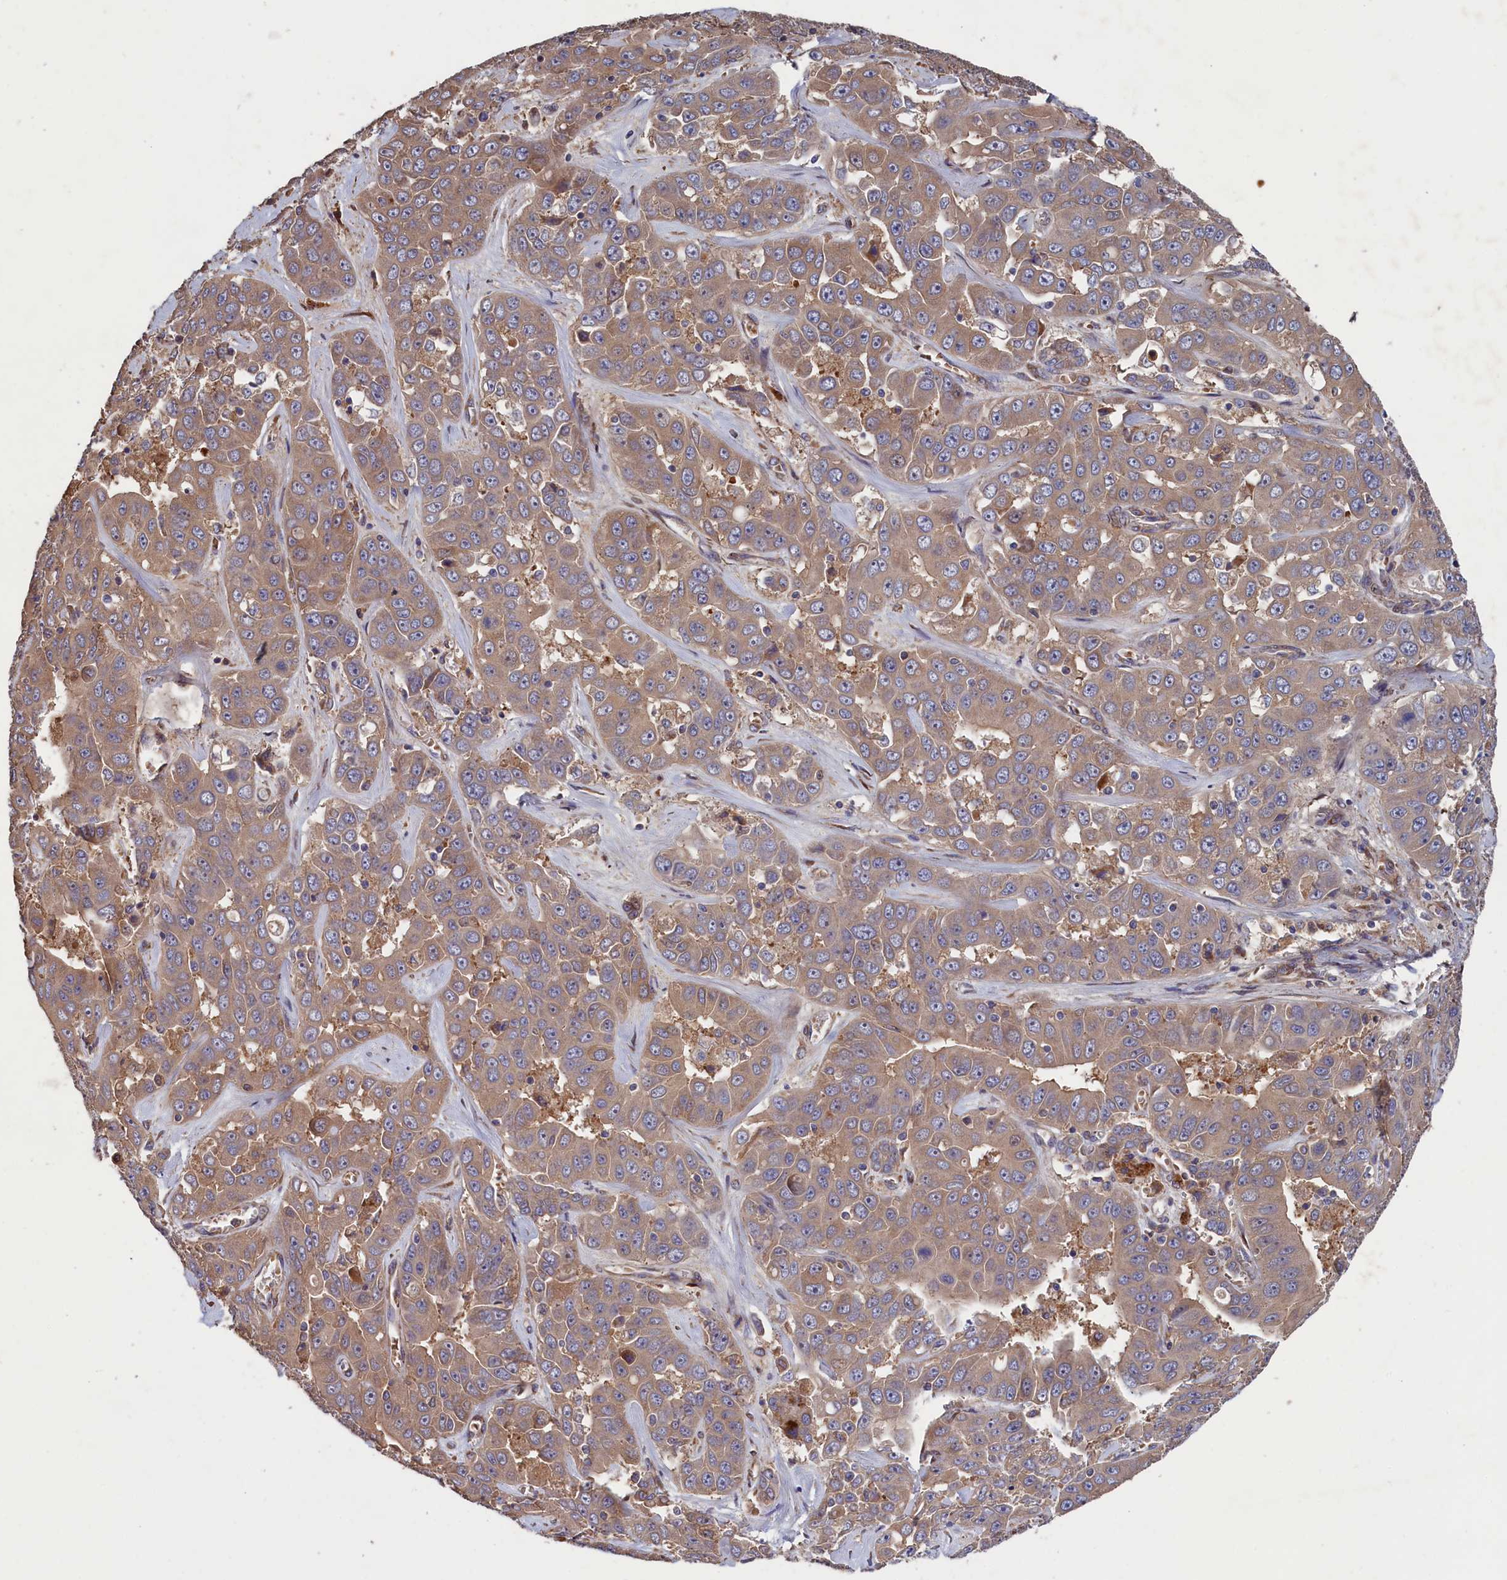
{"staining": {"intensity": "weak", "quantity": ">75%", "location": "cytoplasmic/membranous"}, "tissue": "liver cancer", "cell_type": "Tumor cells", "image_type": "cancer", "snomed": [{"axis": "morphology", "description": "Cholangiocarcinoma"}, {"axis": "topography", "description": "Liver"}], "caption": "A low amount of weak cytoplasmic/membranous staining is seen in approximately >75% of tumor cells in liver cholangiocarcinoma tissue. (Brightfield microscopy of DAB IHC at high magnification).", "gene": "GREB1L", "patient": {"sex": "female", "age": 52}}